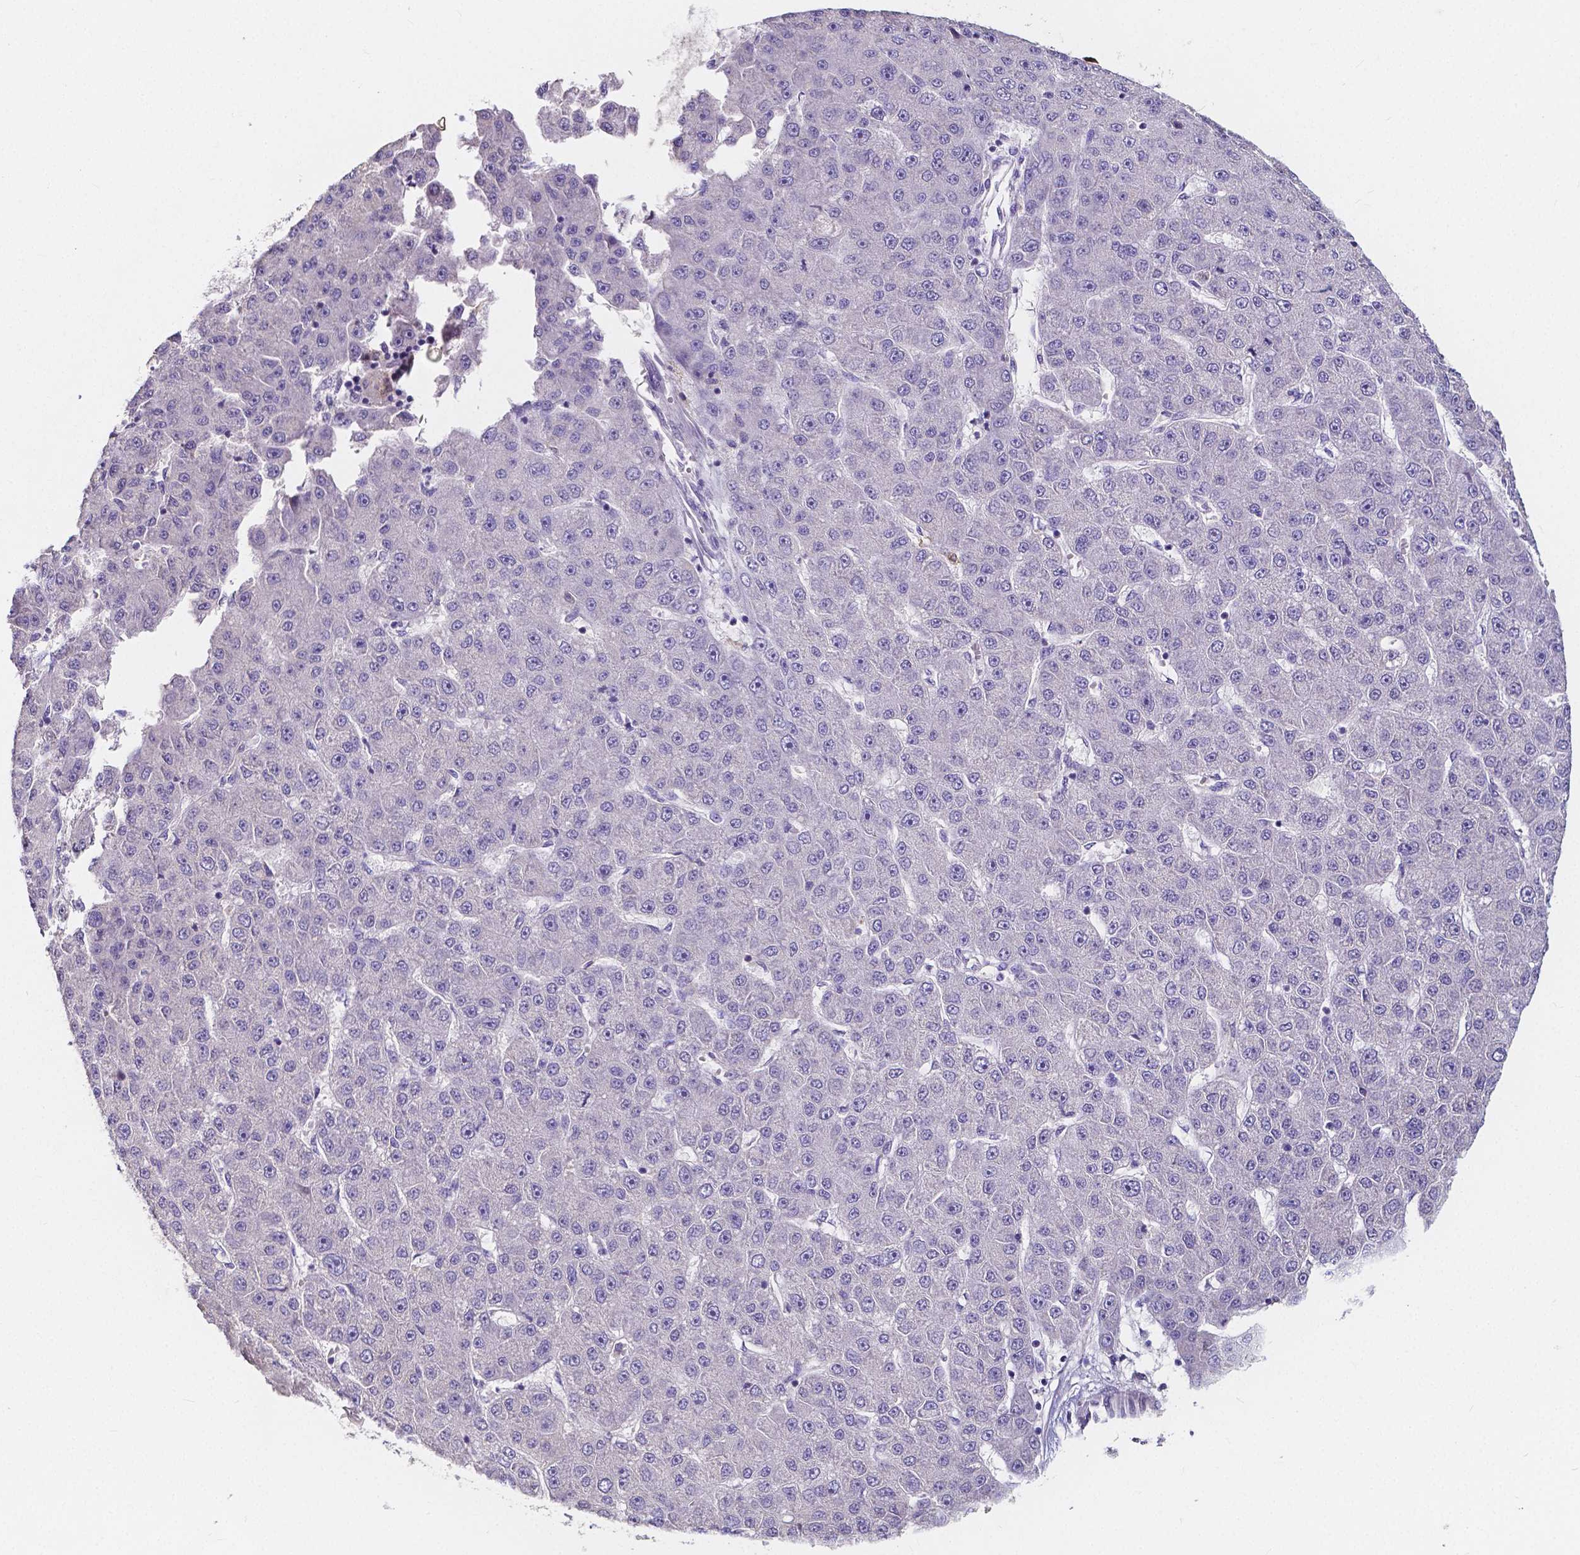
{"staining": {"intensity": "negative", "quantity": "none", "location": "none"}, "tissue": "liver cancer", "cell_type": "Tumor cells", "image_type": "cancer", "snomed": [{"axis": "morphology", "description": "Carcinoma, Hepatocellular, NOS"}, {"axis": "topography", "description": "Liver"}], "caption": "Hepatocellular carcinoma (liver) stained for a protein using IHC shows no staining tumor cells.", "gene": "ACP5", "patient": {"sex": "male", "age": 67}}